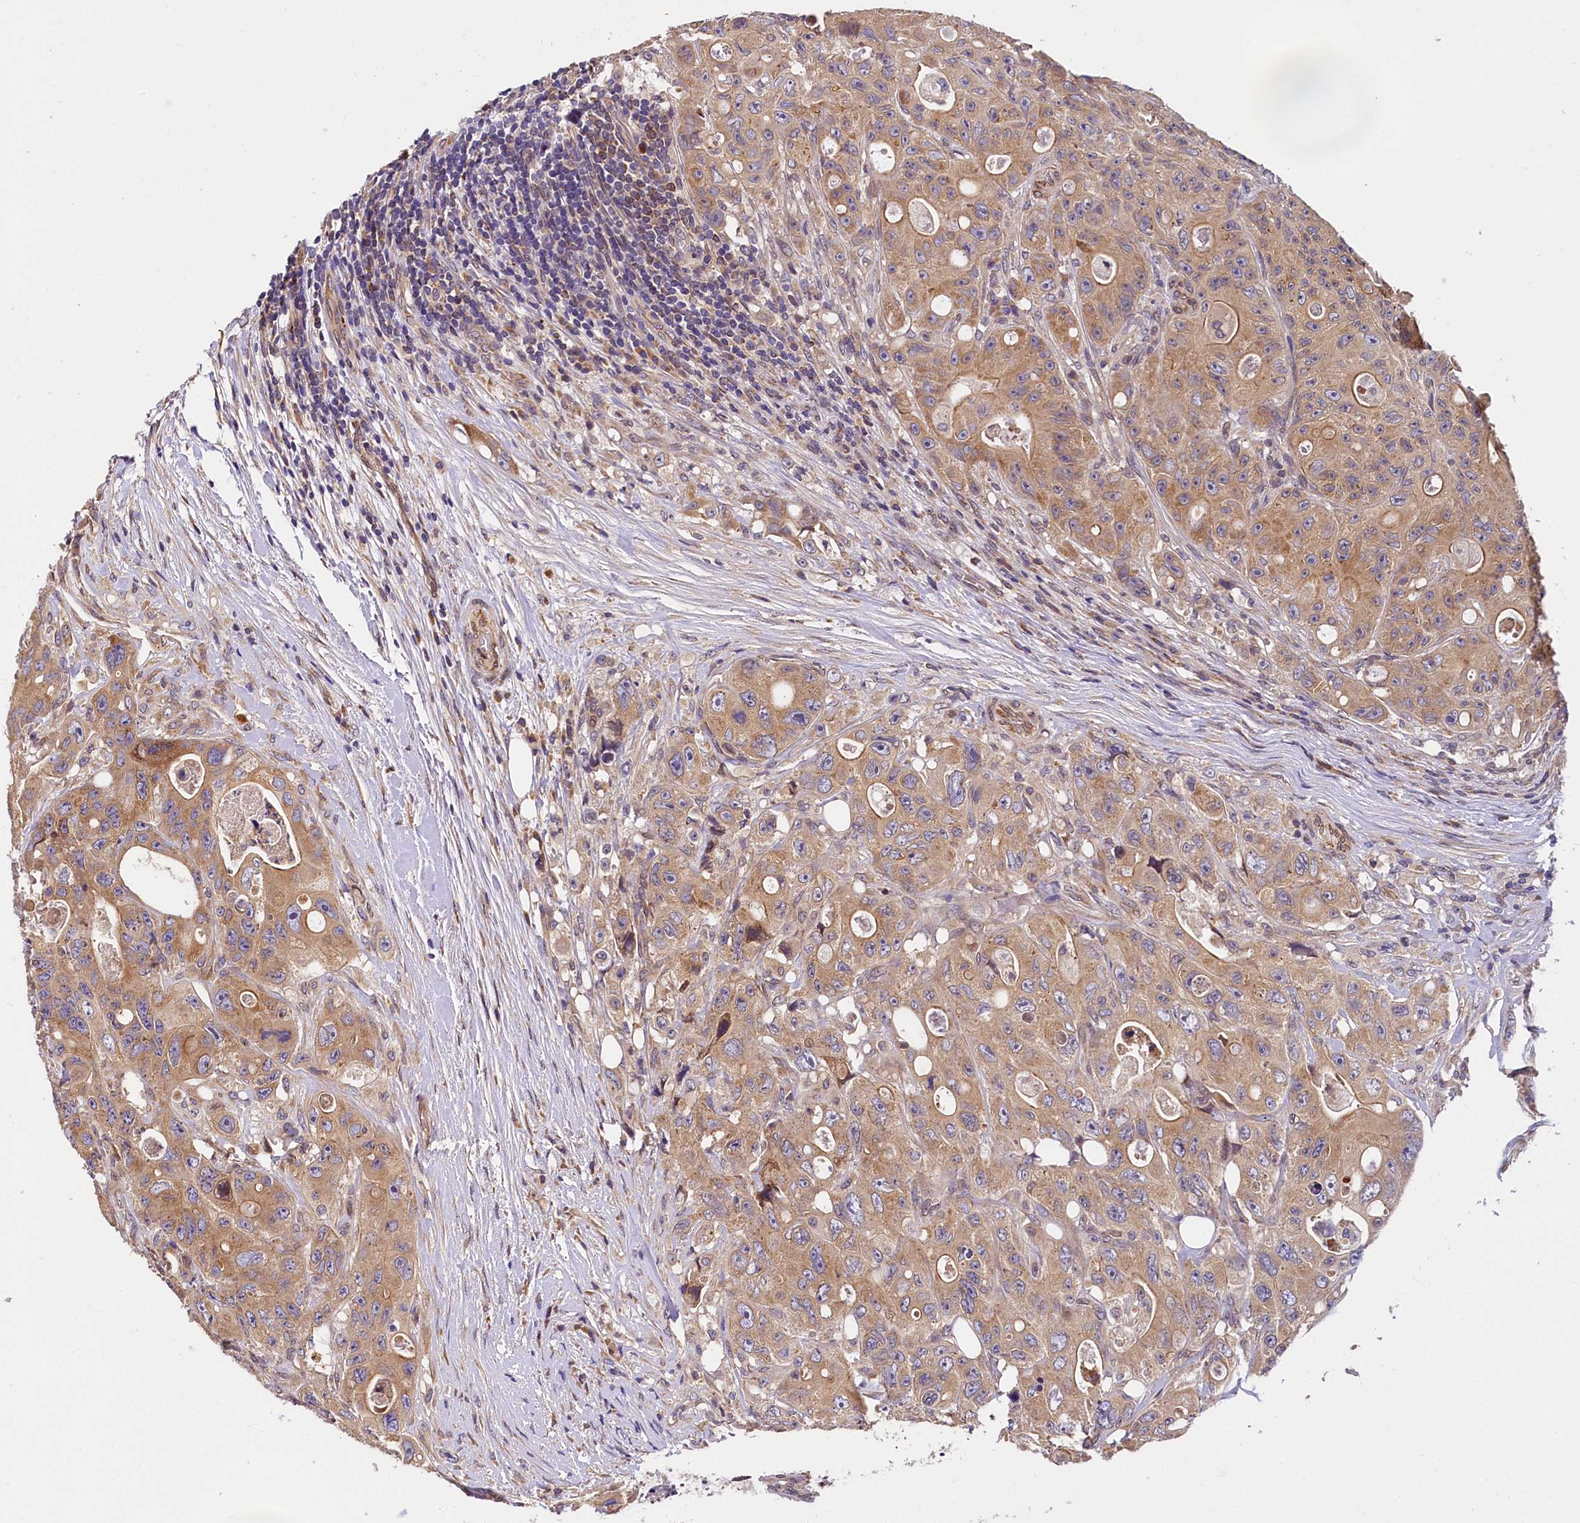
{"staining": {"intensity": "moderate", "quantity": ">75%", "location": "cytoplasmic/membranous"}, "tissue": "colorectal cancer", "cell_type": "Tumor cells", "image_type": "cancer", "snomed": [{"axis": "morphology", "description": "Adenocarcinoma, NOS"}, {"axis": "topography", "description": "Colon"}], "caption": "Protein analysis of colorectal cancer (adenocarcinoma) tissue displays moderate cytoplasmic/membranous staining in about >75% of tumor cells. The staining was performed using DAB, with brown indicating positive protein expression. Nuclei are stained blue with hematoxylin.", "gene": "SUPV3L1", "patient": {"sex": "female", "age": 46}}